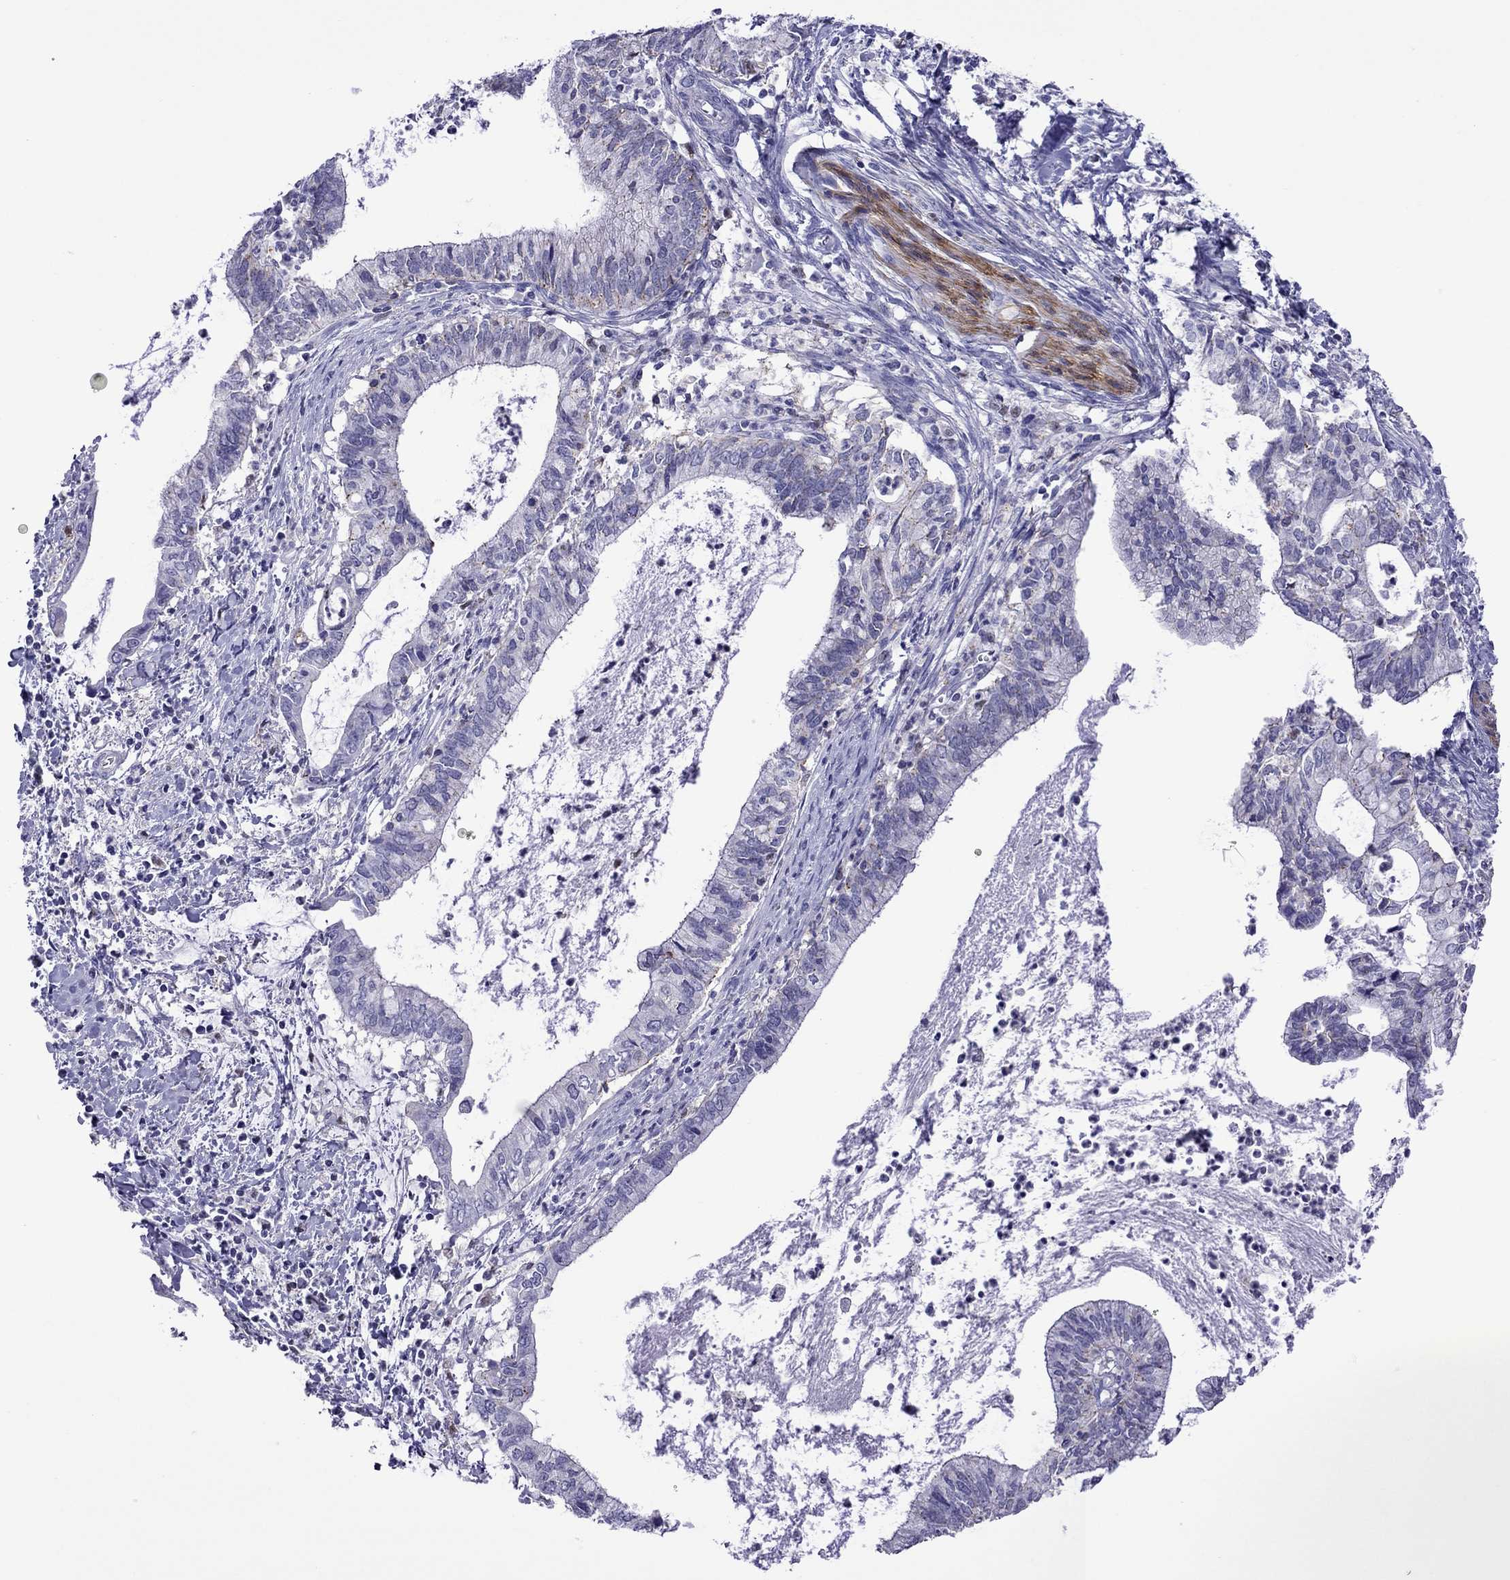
{"staining": {"intensity": "negative", "quantity": "none", "location": "none"}, "tissue": "cervical cancer", "cell_type": "Tumor cells", "image_type": "cancer", "snomed": [{"axis": "morphology", "description": "Adenocarcinoma, NOS"}, {"axis": "topography", "description": "Cervix"}], "caption": "Protein analysis of cervical adenocarcinoma displays no significant staining in tumor cells.", "gene": "MPZ", "patient": {"sex": "female", "age": 42}}